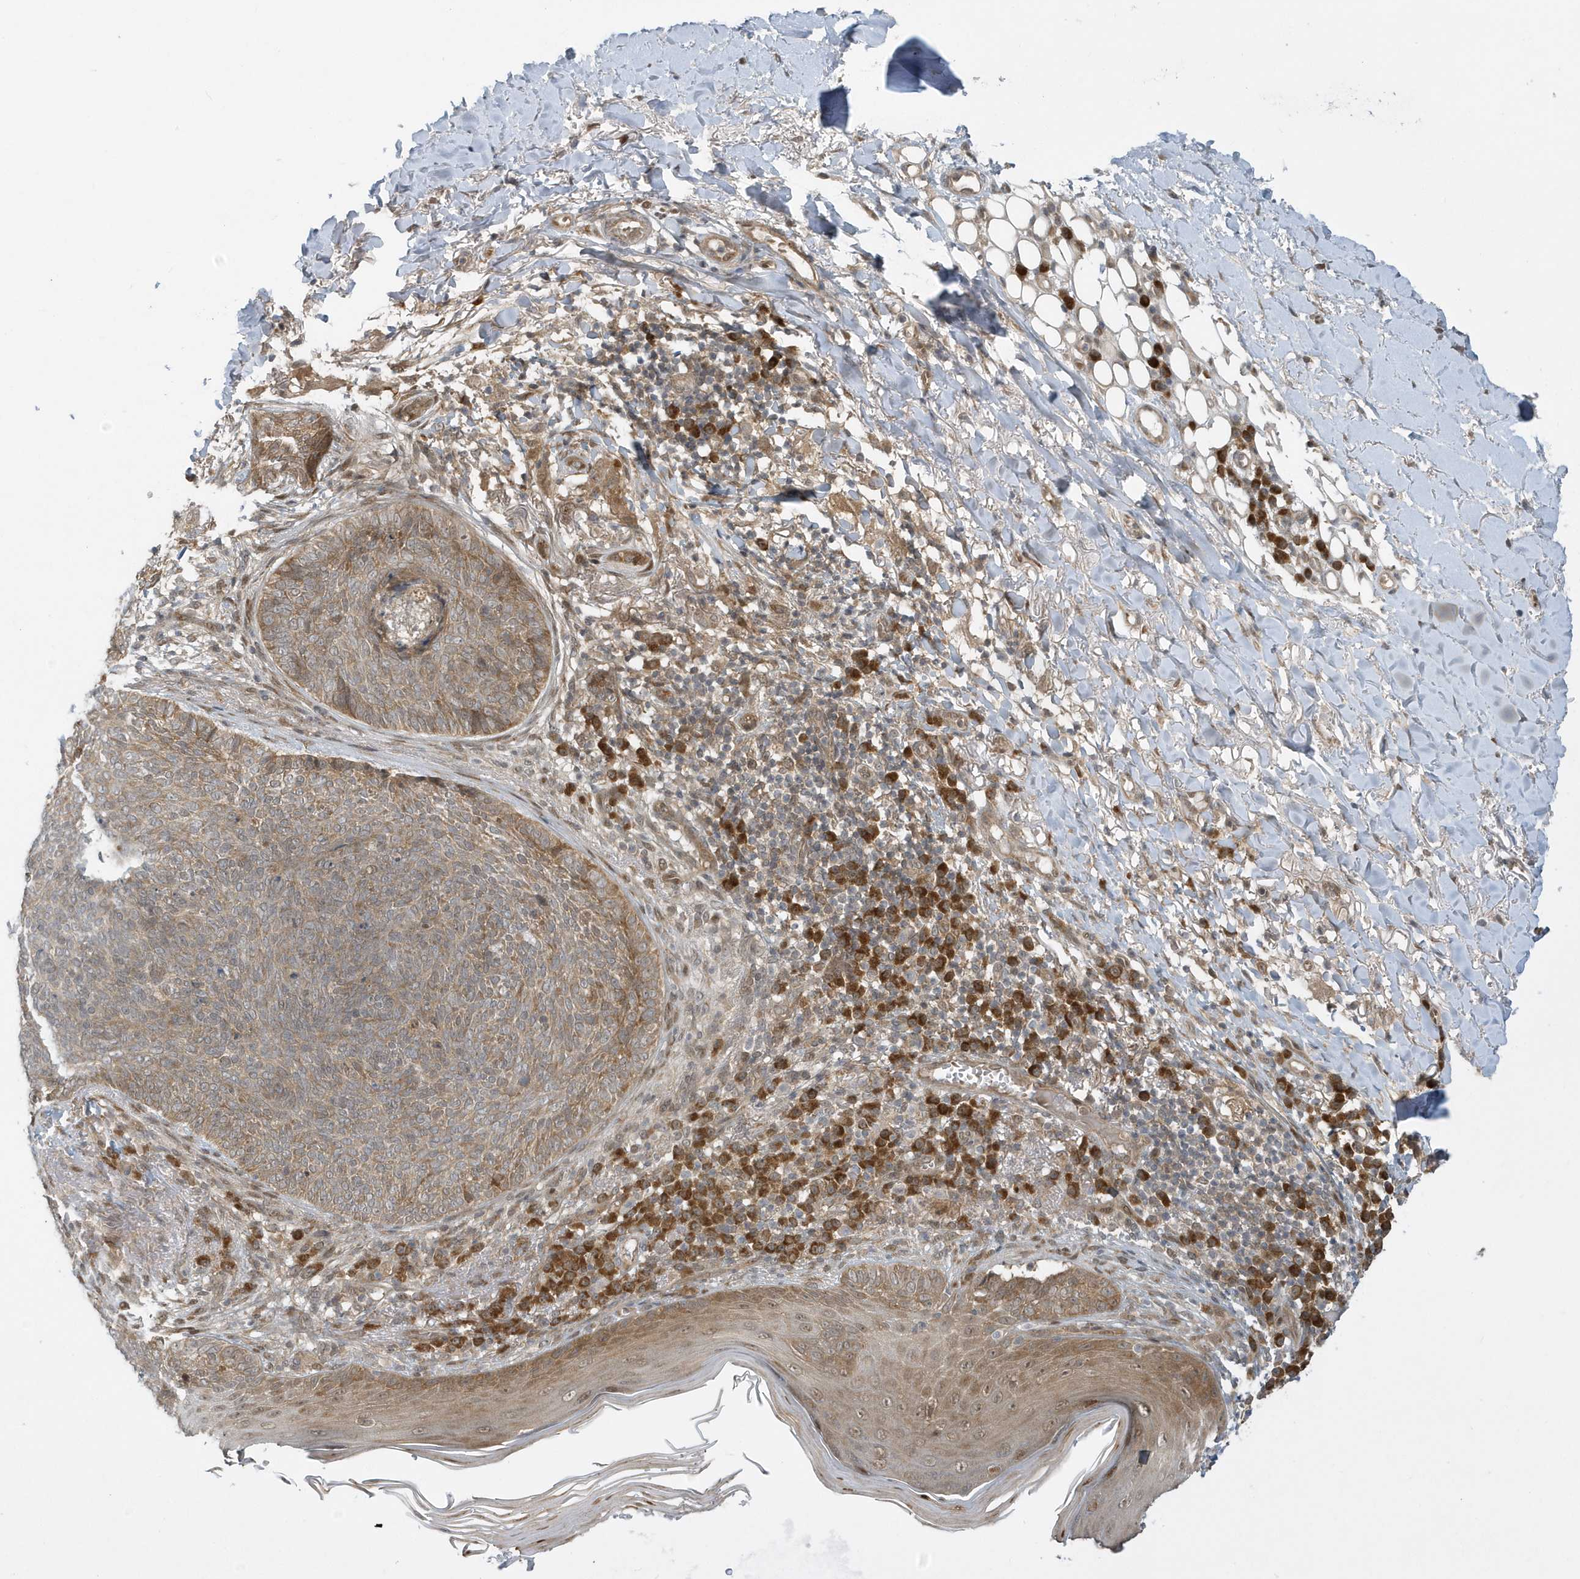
{"staining": {"intensity": "moderate", "quantity": ">75%", "location": "cytoplasmic/membranous"}, "tissue": "skin cancer", "cell_type": "Tumor cells", "image_type": "cancer", "snomed": [{"axis": "morphology", "description": "Basal cell carcinoma"}, {"axis": "topography", "description": "Skin"}], "caption": "Skin cancer stained for a protein (brown) shows moderate cytoplasmic/membranous positive positivity in about >75% of tumor cells.", "gene": "ATG4A", "patient": {"sex": "male", "age": 85}}